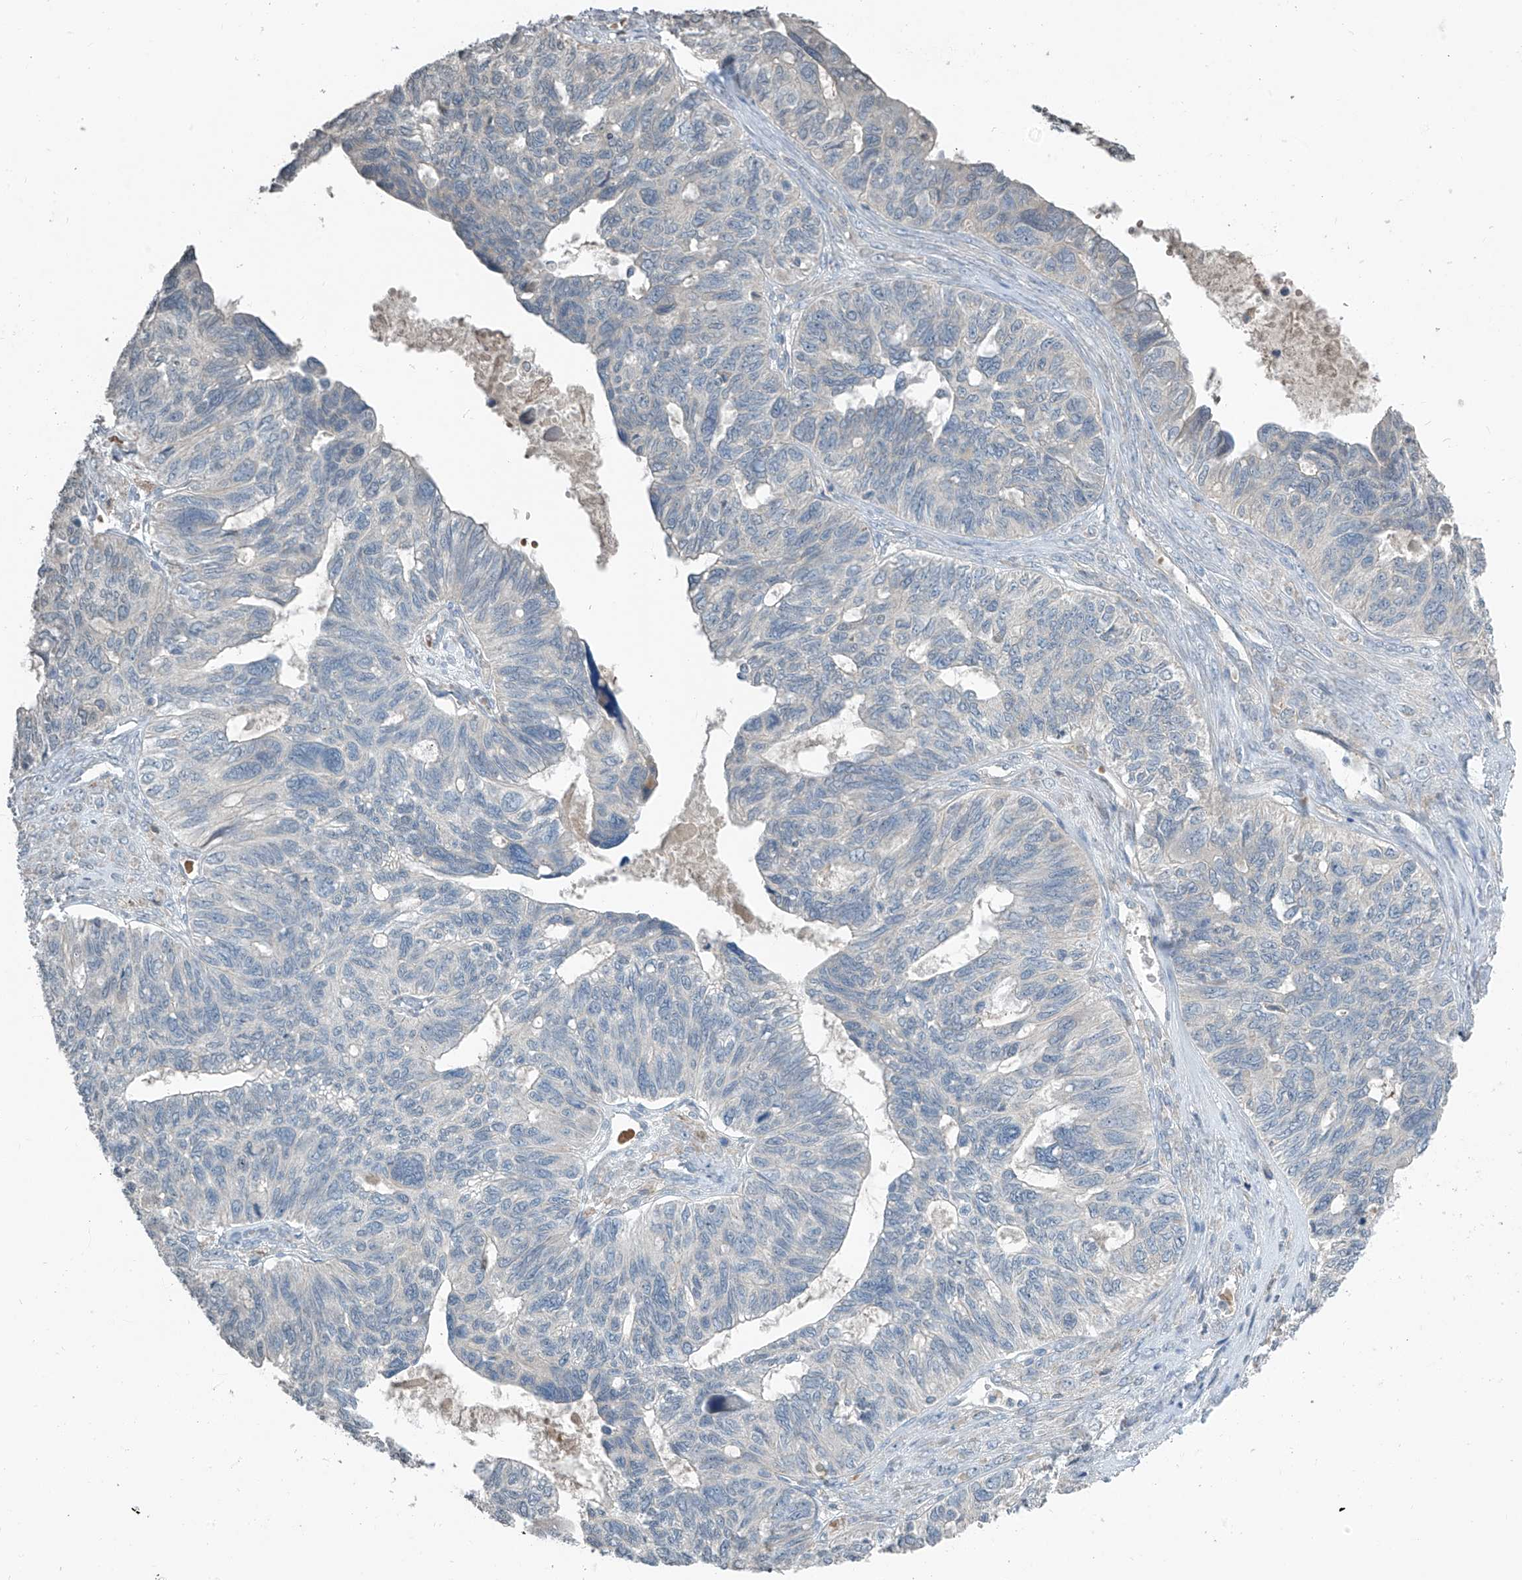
{"staining": {"intensity": "negative", "quantity": "none", "location": "none"}, "tissue": "ovarian cancer", "cell_type": "Tumor cells", "image_type": "cancer", "snomed": [{"axis": "morphology", "description": "Cystadenocarcinoma, serous, NOS"}, {"axis": "topography", "description": "Ovary"}], "caption": "Immunohistochemistry (IHC) photomicrograph of ovarian cancer (serous cystadenocarcinoma) stained for a protein (brown), which reveals no positivity in tumor cells.", "gene": "HOXA11", "patient": {"sex": "female", "age": 79}}